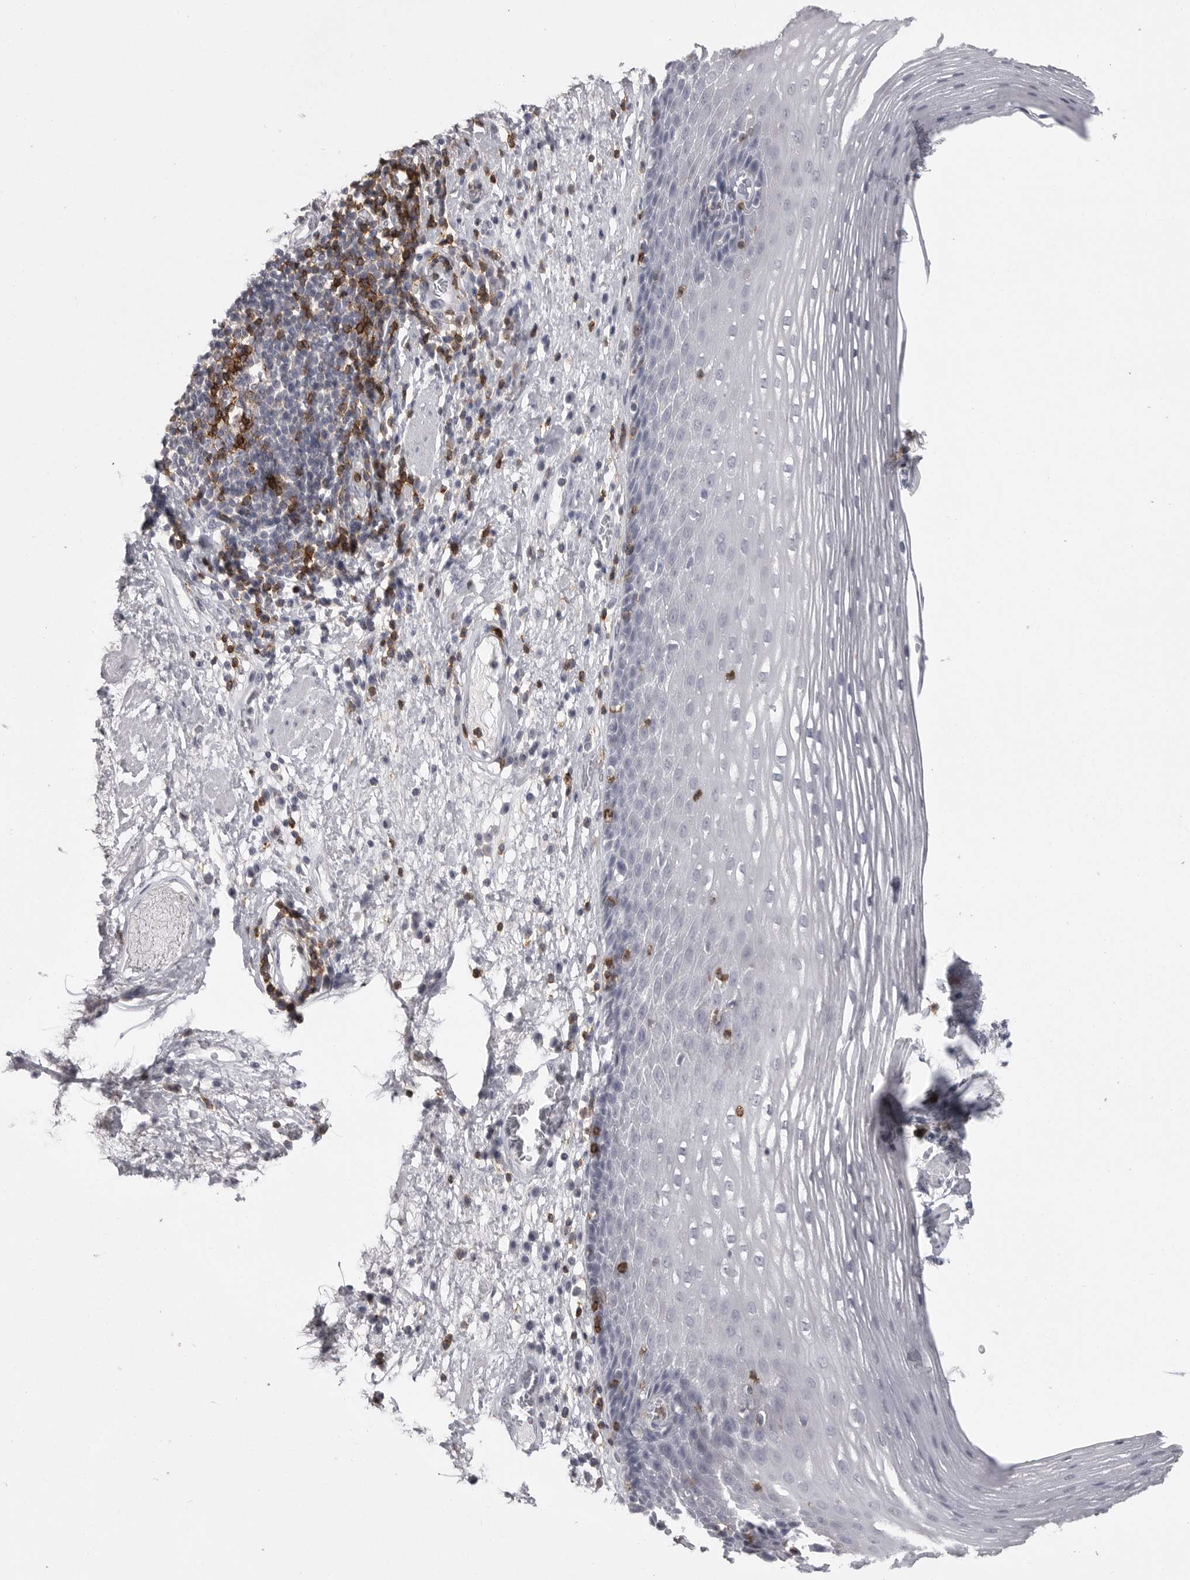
{"staining": {"intensity": "negative", "quantity": "none", "location": "none"}, "tissue": "esophagus", "cell_type": "Squamous epithelial cells", "image_type": "normal", "snomed": [{"axis": "morphology", "description": "Normal tissue, NOS"}, {"axis": "morphology", "description": "Adenocarcinoma, NOS"}, {"axis": "topography", "description": "Esophagus"}], "caption": "An immunohistochemistry (IHC) image of unremarkable esophagus is shown. There is no staining in squamous epithelial cells of esophagus.", "gene": "ITGAL", "patient": {"sex": "male", "age": 62}}